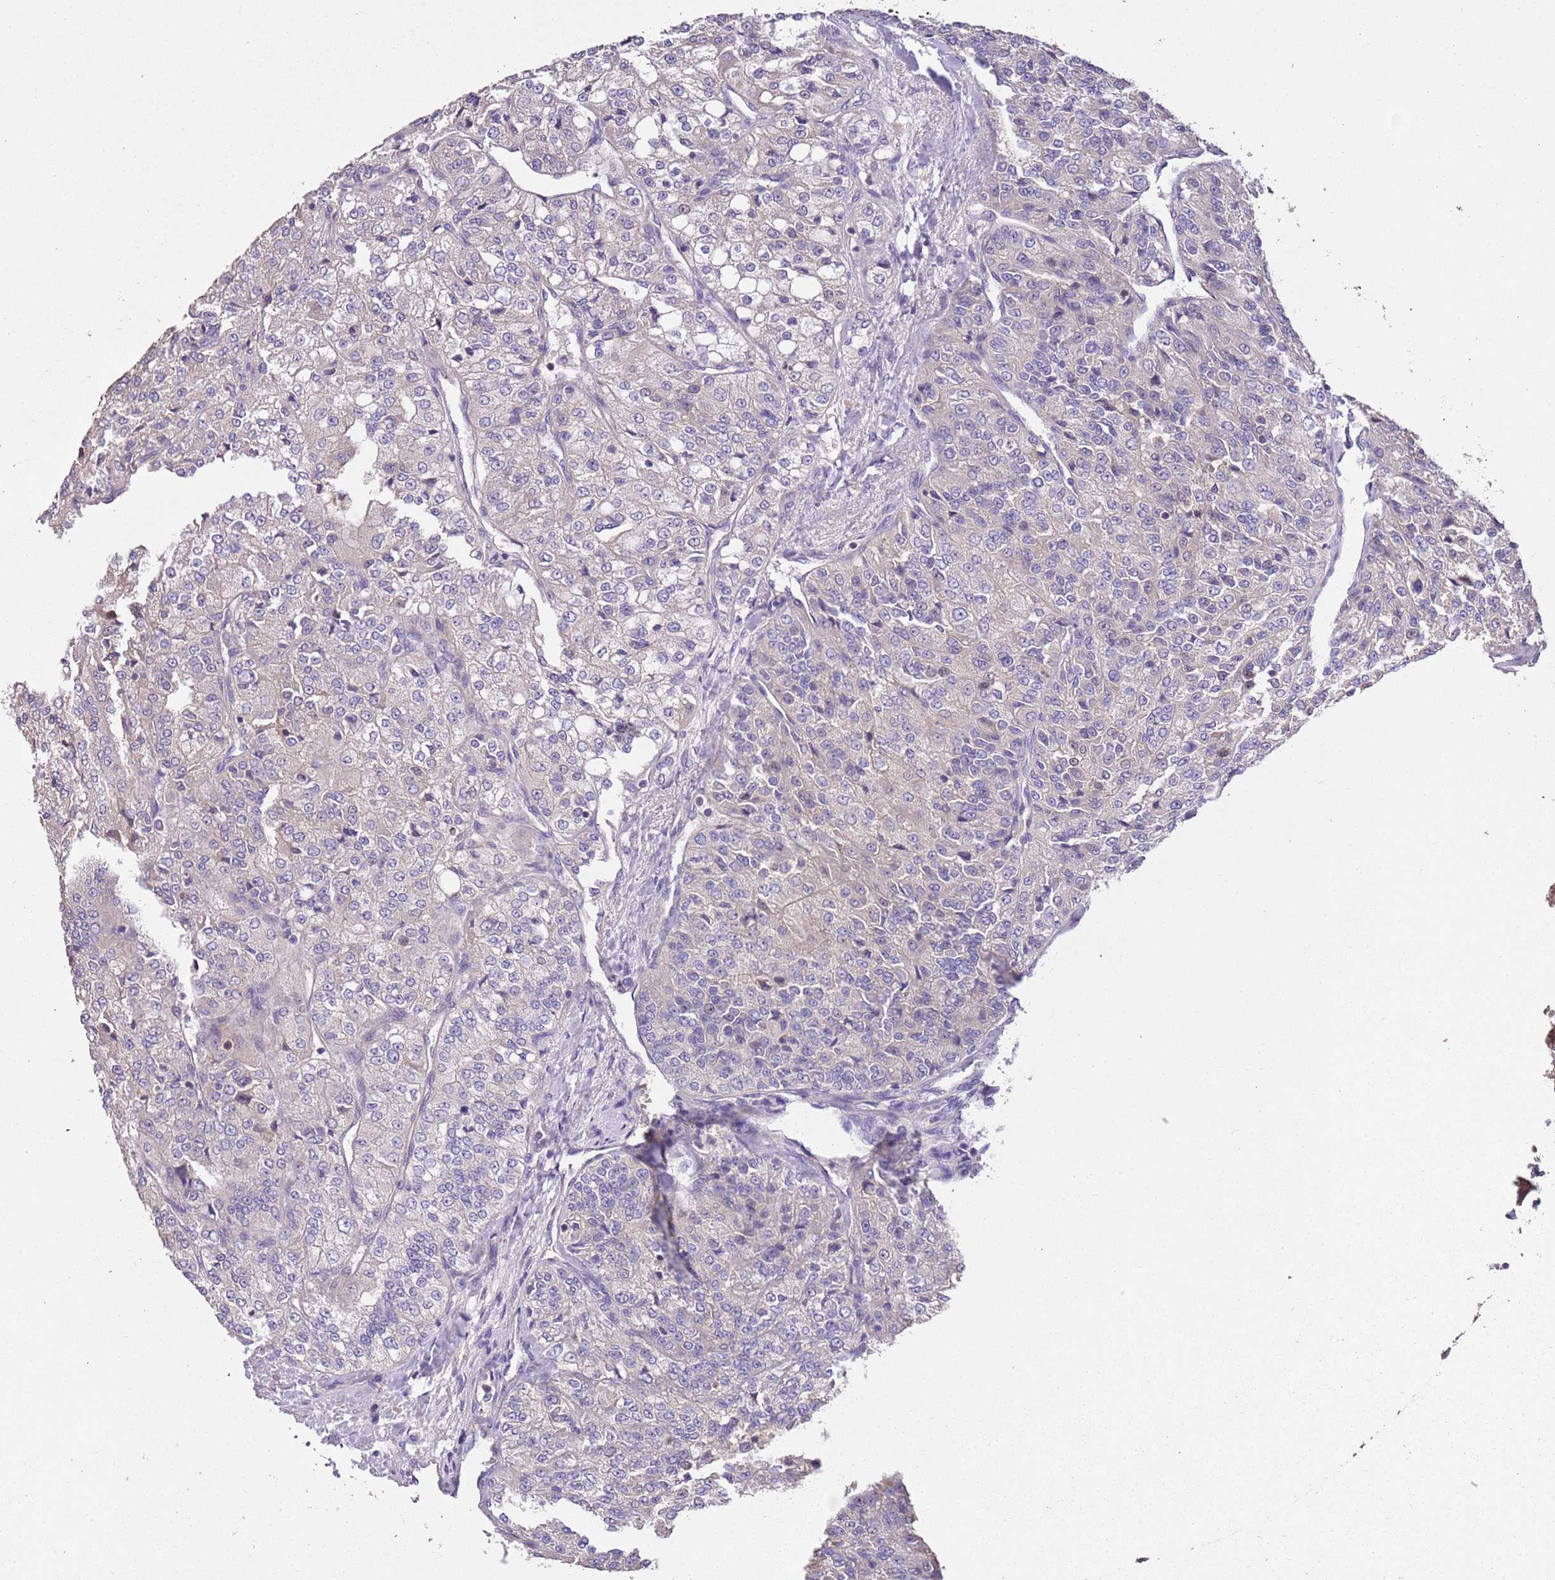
{"staining": {"intensity": "negative", "quantity": "none", "location": "none"}, "tissue": "renal cancer", "cell_type": "Tumor cells", "image_type": "cancer", "snomed": [{"axis": "morphology", "description": "Adenocarcinoma, NOS"}, {"axis": "topography", "description": "Kidney"}], "caption": "Photomicrograph shows no significant protein staining in tumor cells of renal cancer.", "gene": "FAM89B", "patient": {"sex": "female", "age": 63}}